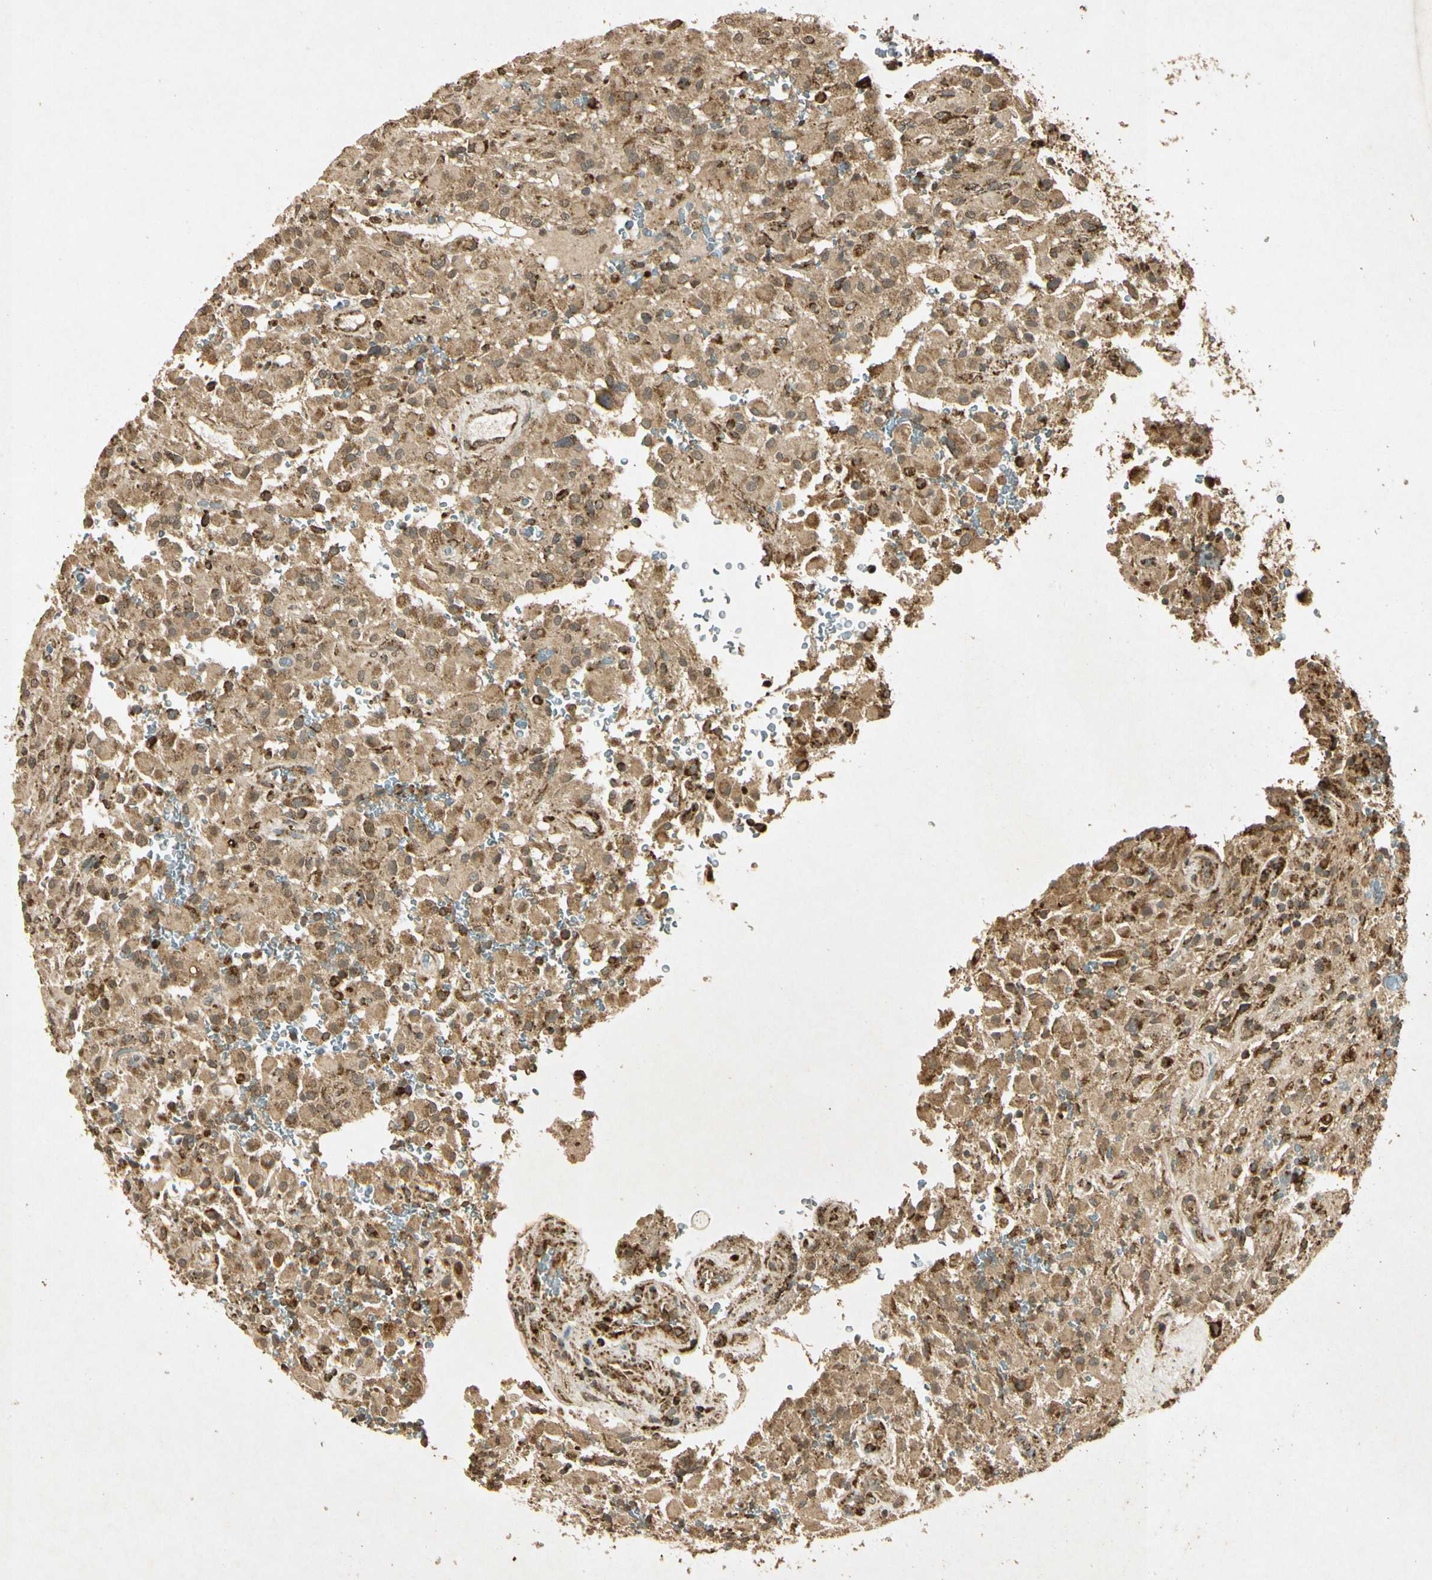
{"staining": {"intensity": "moderate", "quantity": ">75%", "location": "cytoplasmic/membranous"}, "tissue": "glioma", "cell_type": "Tumor cells", "image_type": "cancer", "snomed": [{"axis": "morphology", "description": "Glioma, malignant, High grade"}, {"axis": "topography", "description": "Brain"}], "caption": "Protein staining of high-grade glioma (malignant) tissue demonstrates moderate cytoplasmic/membranous expression in approximately >75% of tumor cells. (DAB IHC, brown staining for protein, blue staining for nuclei).", "gene": "PRDX3", "patient": {"sex": "male", "age": 71}}